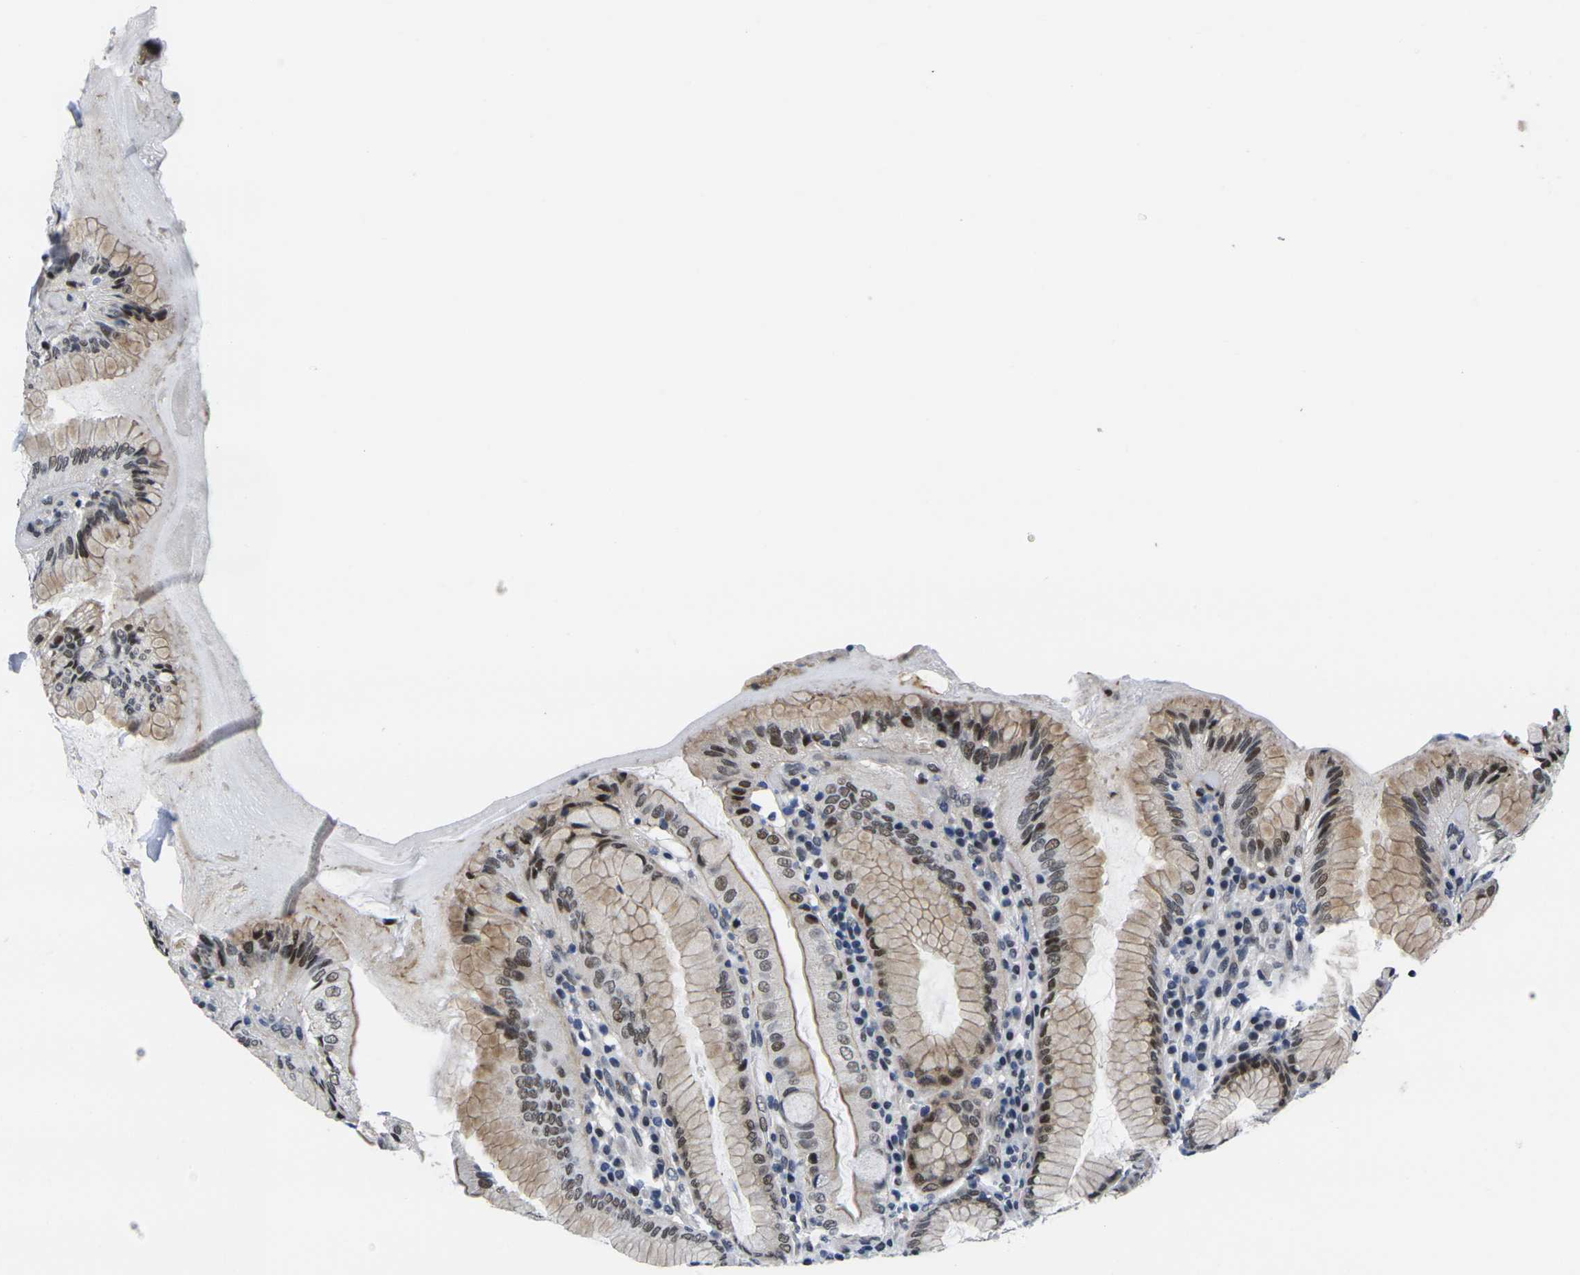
{"staining": {"intensity": "moderate", "quantity": "25%-75%", "location": "cytoplasmic/membranous,nuclear"}, "tissue": "stomach", "cell_type": "Glandular cells", "image_type": "normal", "snomed": [{"axis": "morphology", "description": "Normal tissue, NOS"}, {"axis": "topography", "description": "Stomach, lower"}], "caption": "Glandular cells reveal medium levels of moderate cytoplasmic/membranous,nuclear expression in about 25%-75% of cells in unremarkable human stomach. (Brightfield microscopy of DAB IHC at high magnification).", "gene": "RBM7", "patient": {"sex": "female", "age": 76}}